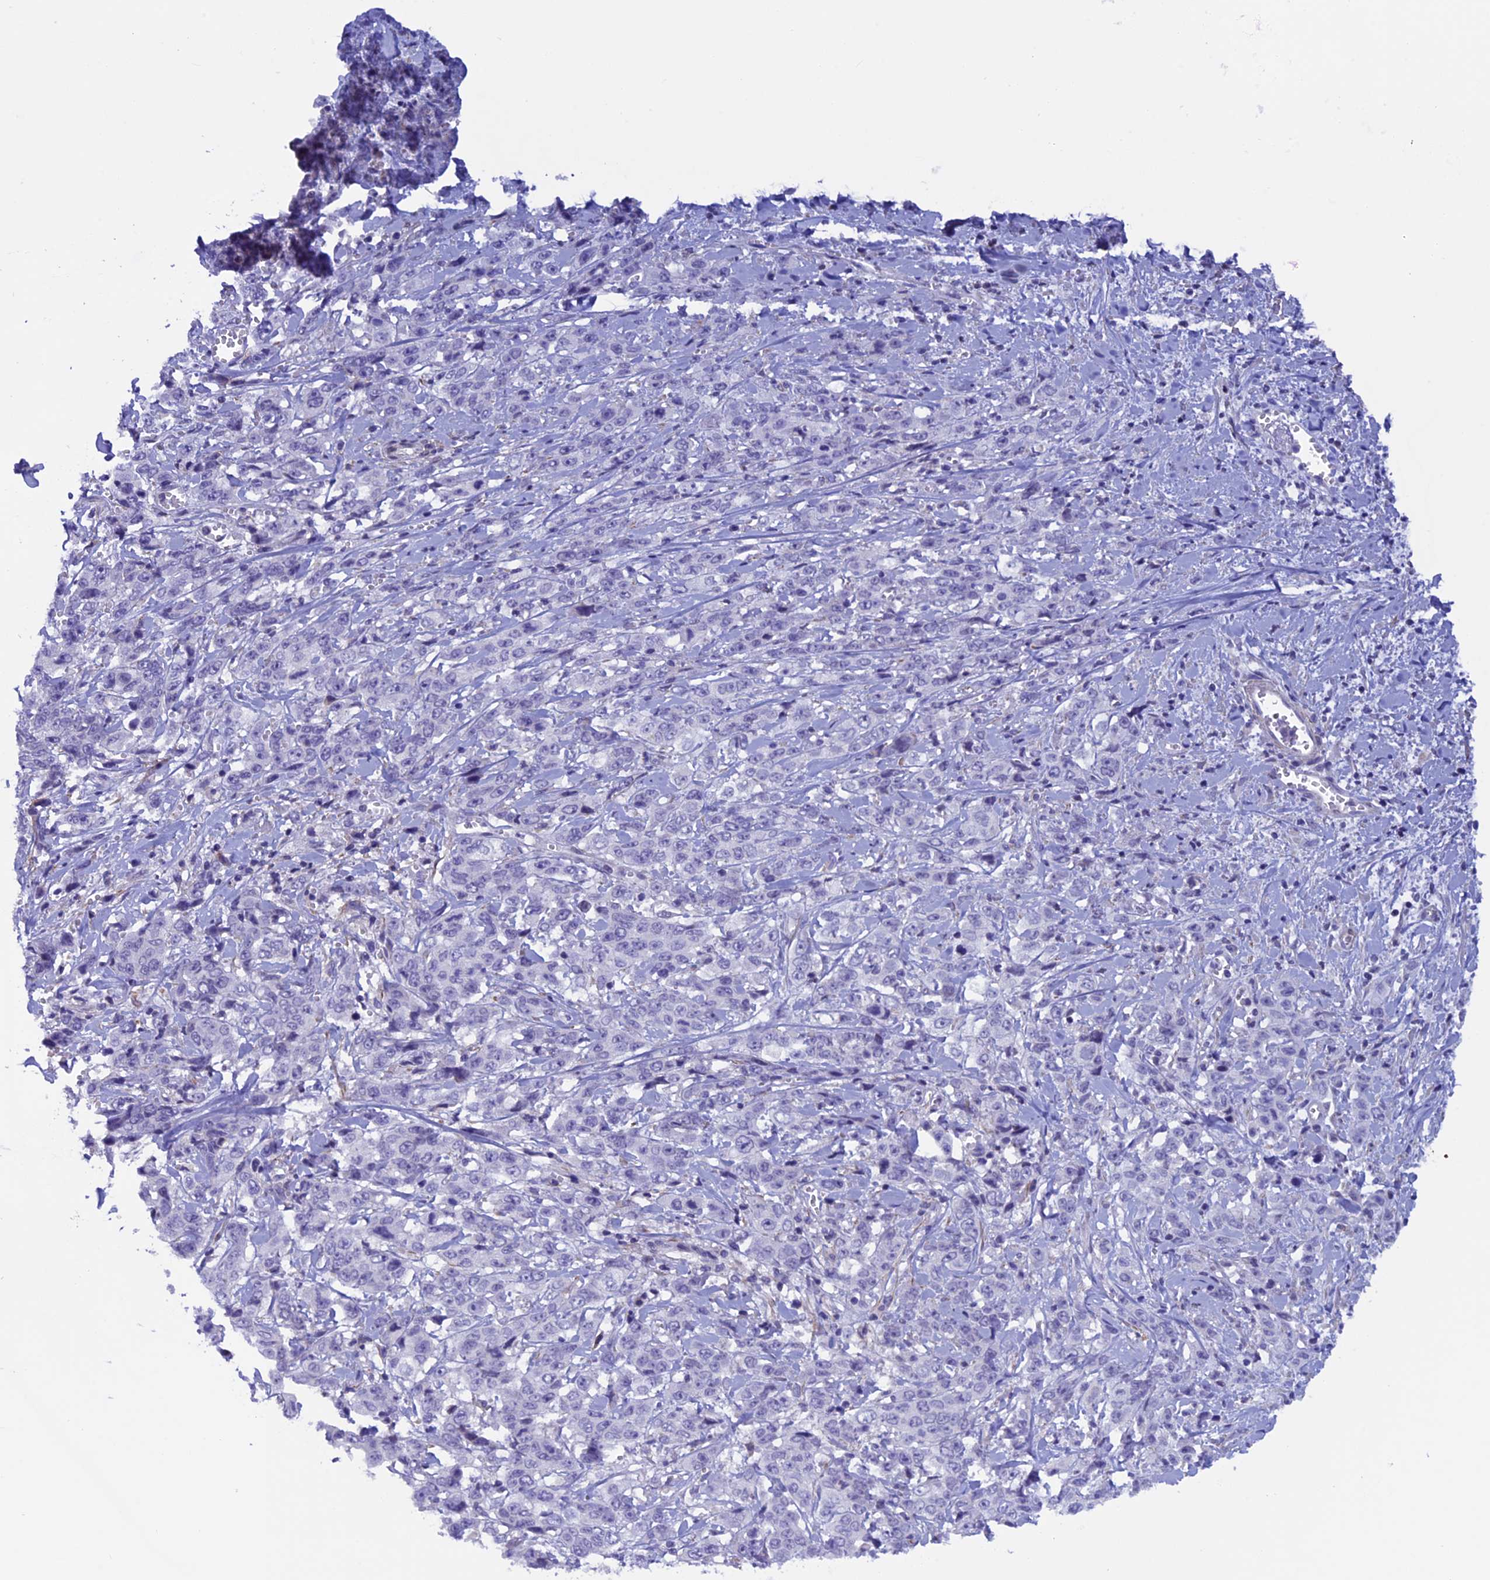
{"staining": {"intensity": "negative", "quantity": "none", "location": "none"}, "tissue": "stomach cancer", "cell_type": "Tumor cells", "image_type": "cancer", "snomed": [{"axis": "morphology", "description": "Adenocarcinoma, NOS"}, {"axis": "topography", "description": "Stomach, upper"}], "caption": "Immunohistochemistry image of neoplastic tissue: human stomach adenocarcinoma stained with DAB (3,3'-diaminobenzidine) reveals no significant protein staining in tumor cells.", "gene": "IGSF6", "patient": {"sex": "male", "age": 62}}